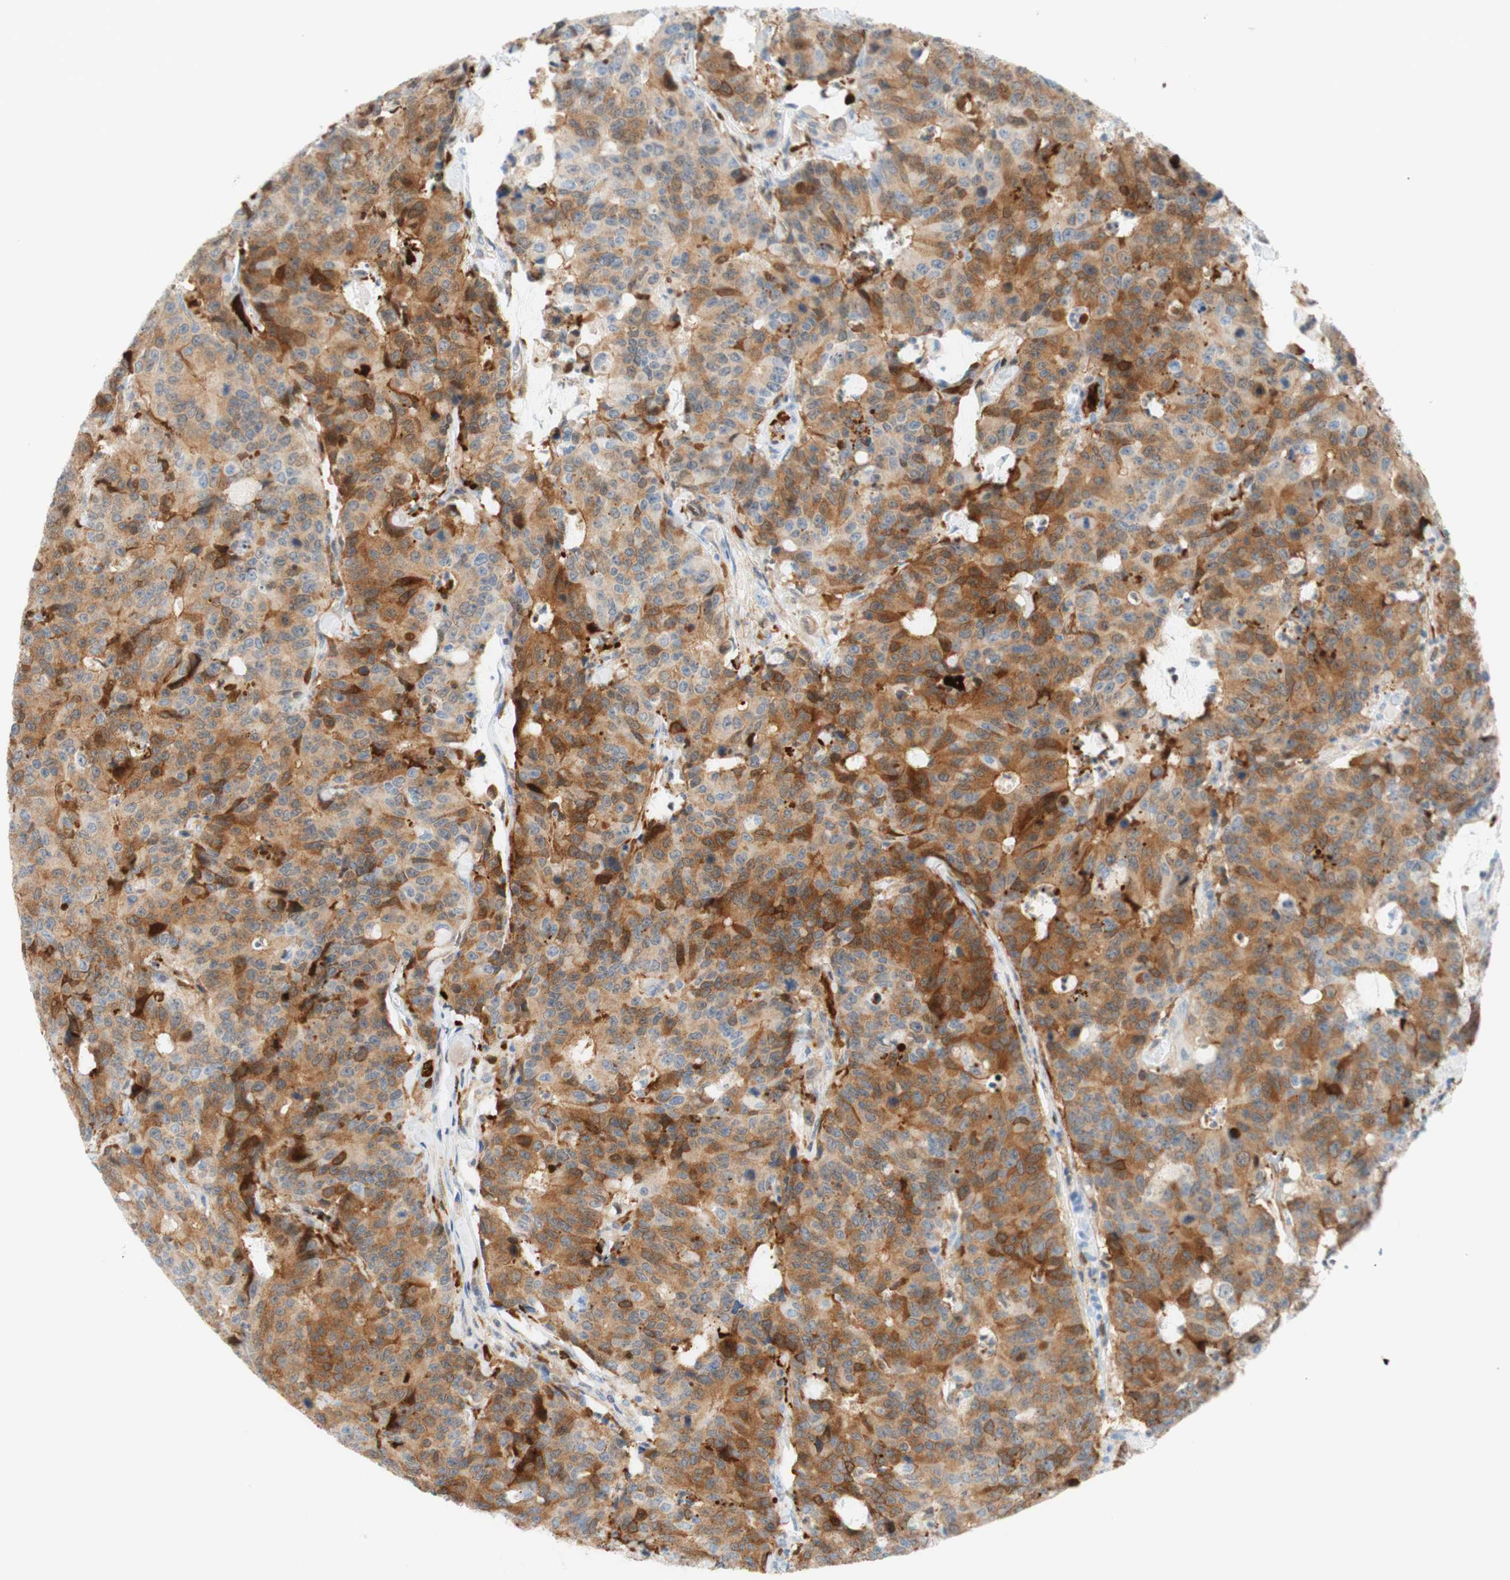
{"staining": {"intensity": "strong", "quantity": "<25%", "location": "cytoplasmic/membranous"}, "tissue": "colorectal cancer", "cell_type": "Tumor cells", "image_type": "cancer", "snomed": [{"axis": "morphology", "description": "Adenocarcinoma, NOS"}, {"axis": "topography", "description": "Colon"}], "caption": "IHC image of neoplastic tissue: human colorectal cancer stained using immunohistochemistry (IHC) shows medium levels of strong protein expression localized specifically in the cytoplasmic/membranous of tumor cells, appearing as a cytoplasmic/membranous brown color.", "gene": "STMN1", "patient": {"sex": "female", "age": 86}}